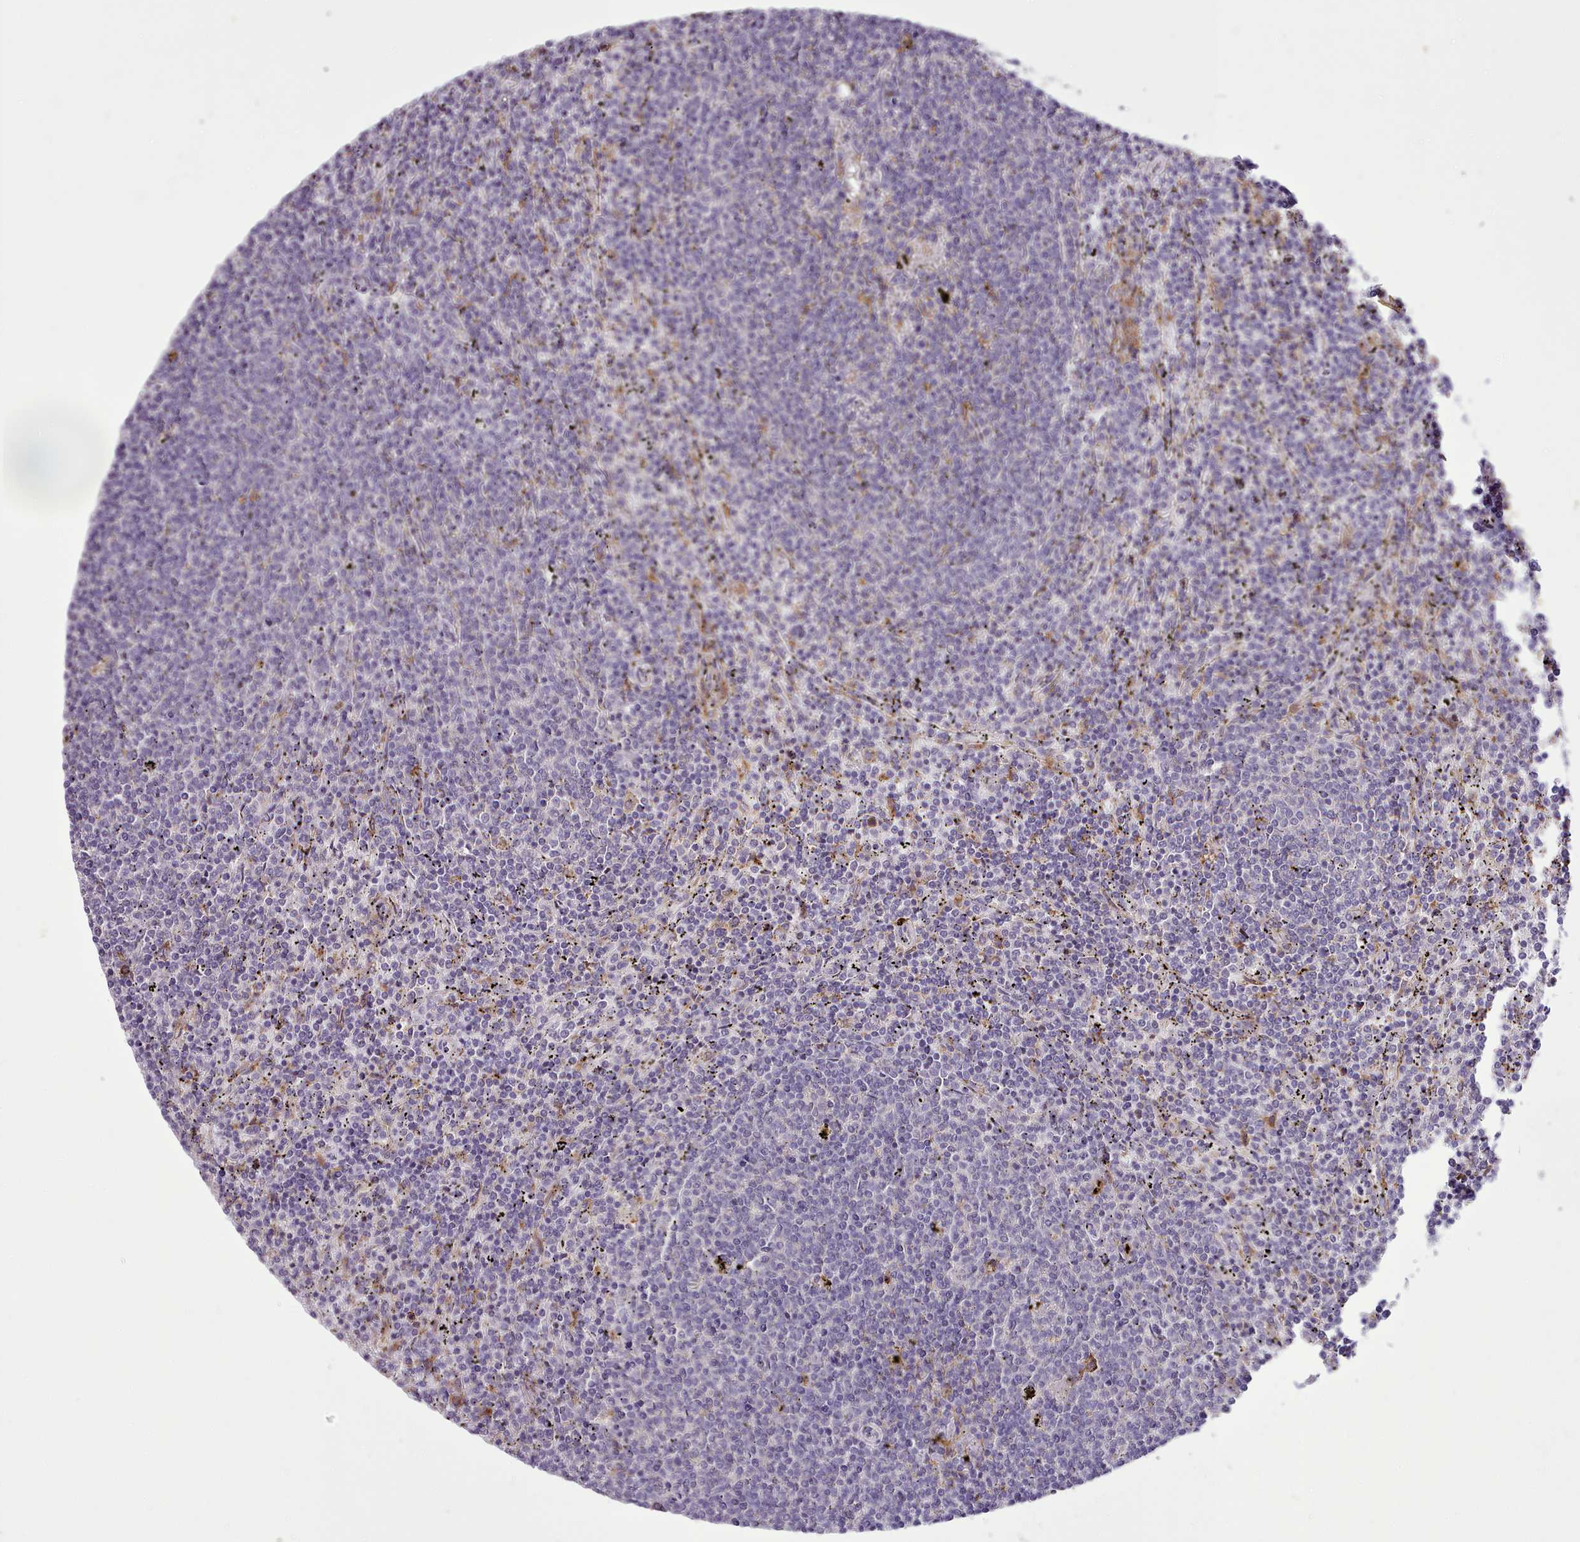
{"staining": {"intensity": "negative", "quantity": "none", "location": "none"}, "tissue": "lymphoma", "cell_type": "Tumor cells", "image_type": "cancer", "snomed": [{"axis": "morphology", "description": "Malignant lymphoma, non-Hodgkin's type, Low grade"}, {"axis": "topography", "description": "Spleen"}], "caption": "The micrograph reveals no staining of tumor cells in malignant lymphoma, non-Hodgkin's type (low-grade). The staining is performed using DAB brown chromogen with nuclei counter-stained in using hematoxylin.", "gene": "FAM83E", "patient": {"sex": "female", "age": 50}}